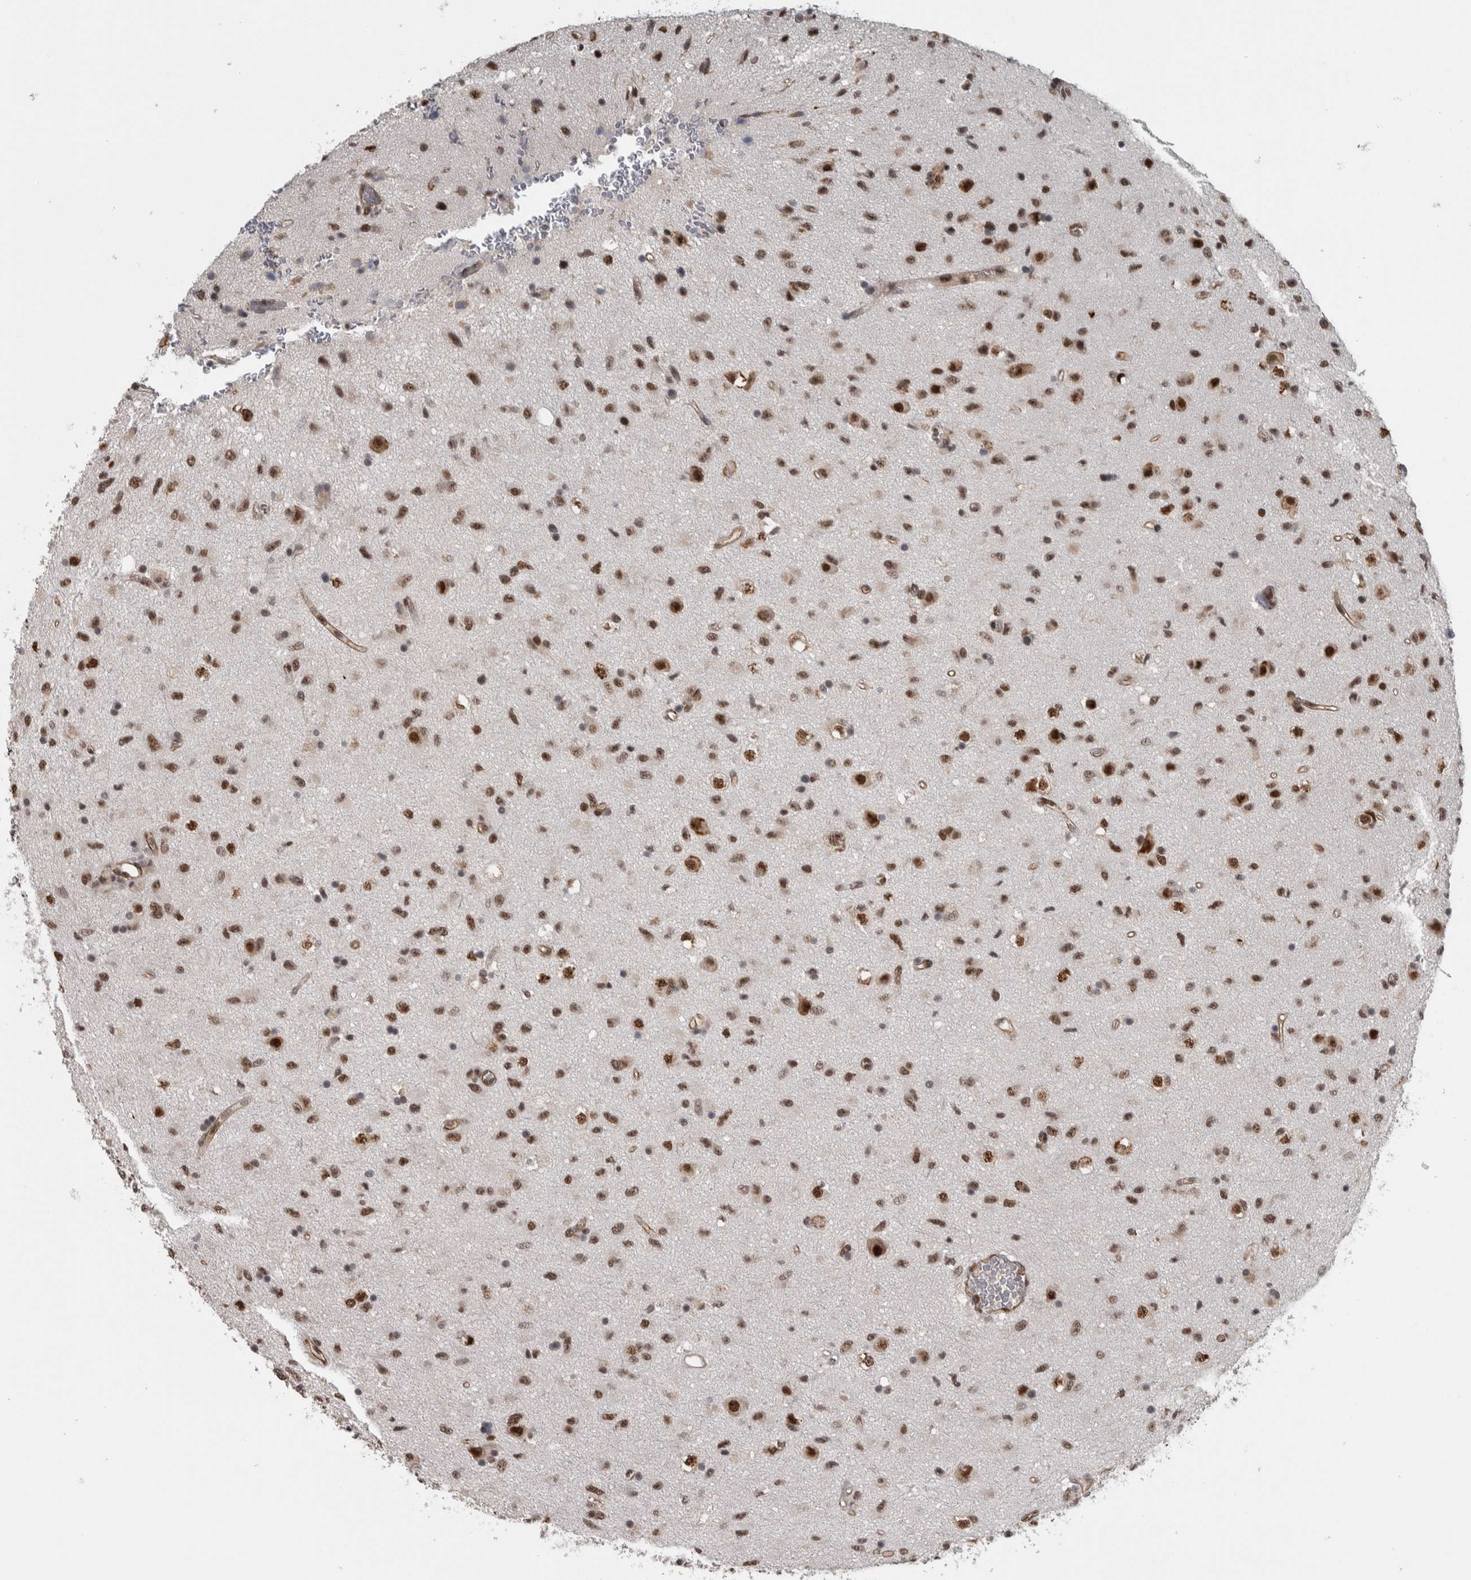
{"staining": {"intensity": "strong", "quantity": ">75%", "location": "nuclear"}, "tissue": "glioma", "cell_type": "Tumor cells", "image_type": "cancer", "snomed": [{"axis": "morphology", "description": "Glioma, malignant, Low grade"}, {"axis": "topography", "description": "Brain"}], "caption": "Immunohistochemical staining of human malignant glioma (low-grade) demonstrates high levels of strong nuclear positivity in approximately >75% of tumor cells. The protein of interest is shown in brown color, while the nuclei are stained blue.", "gene": "DDX42", "patient": {"sex": "male", "age": 77}}